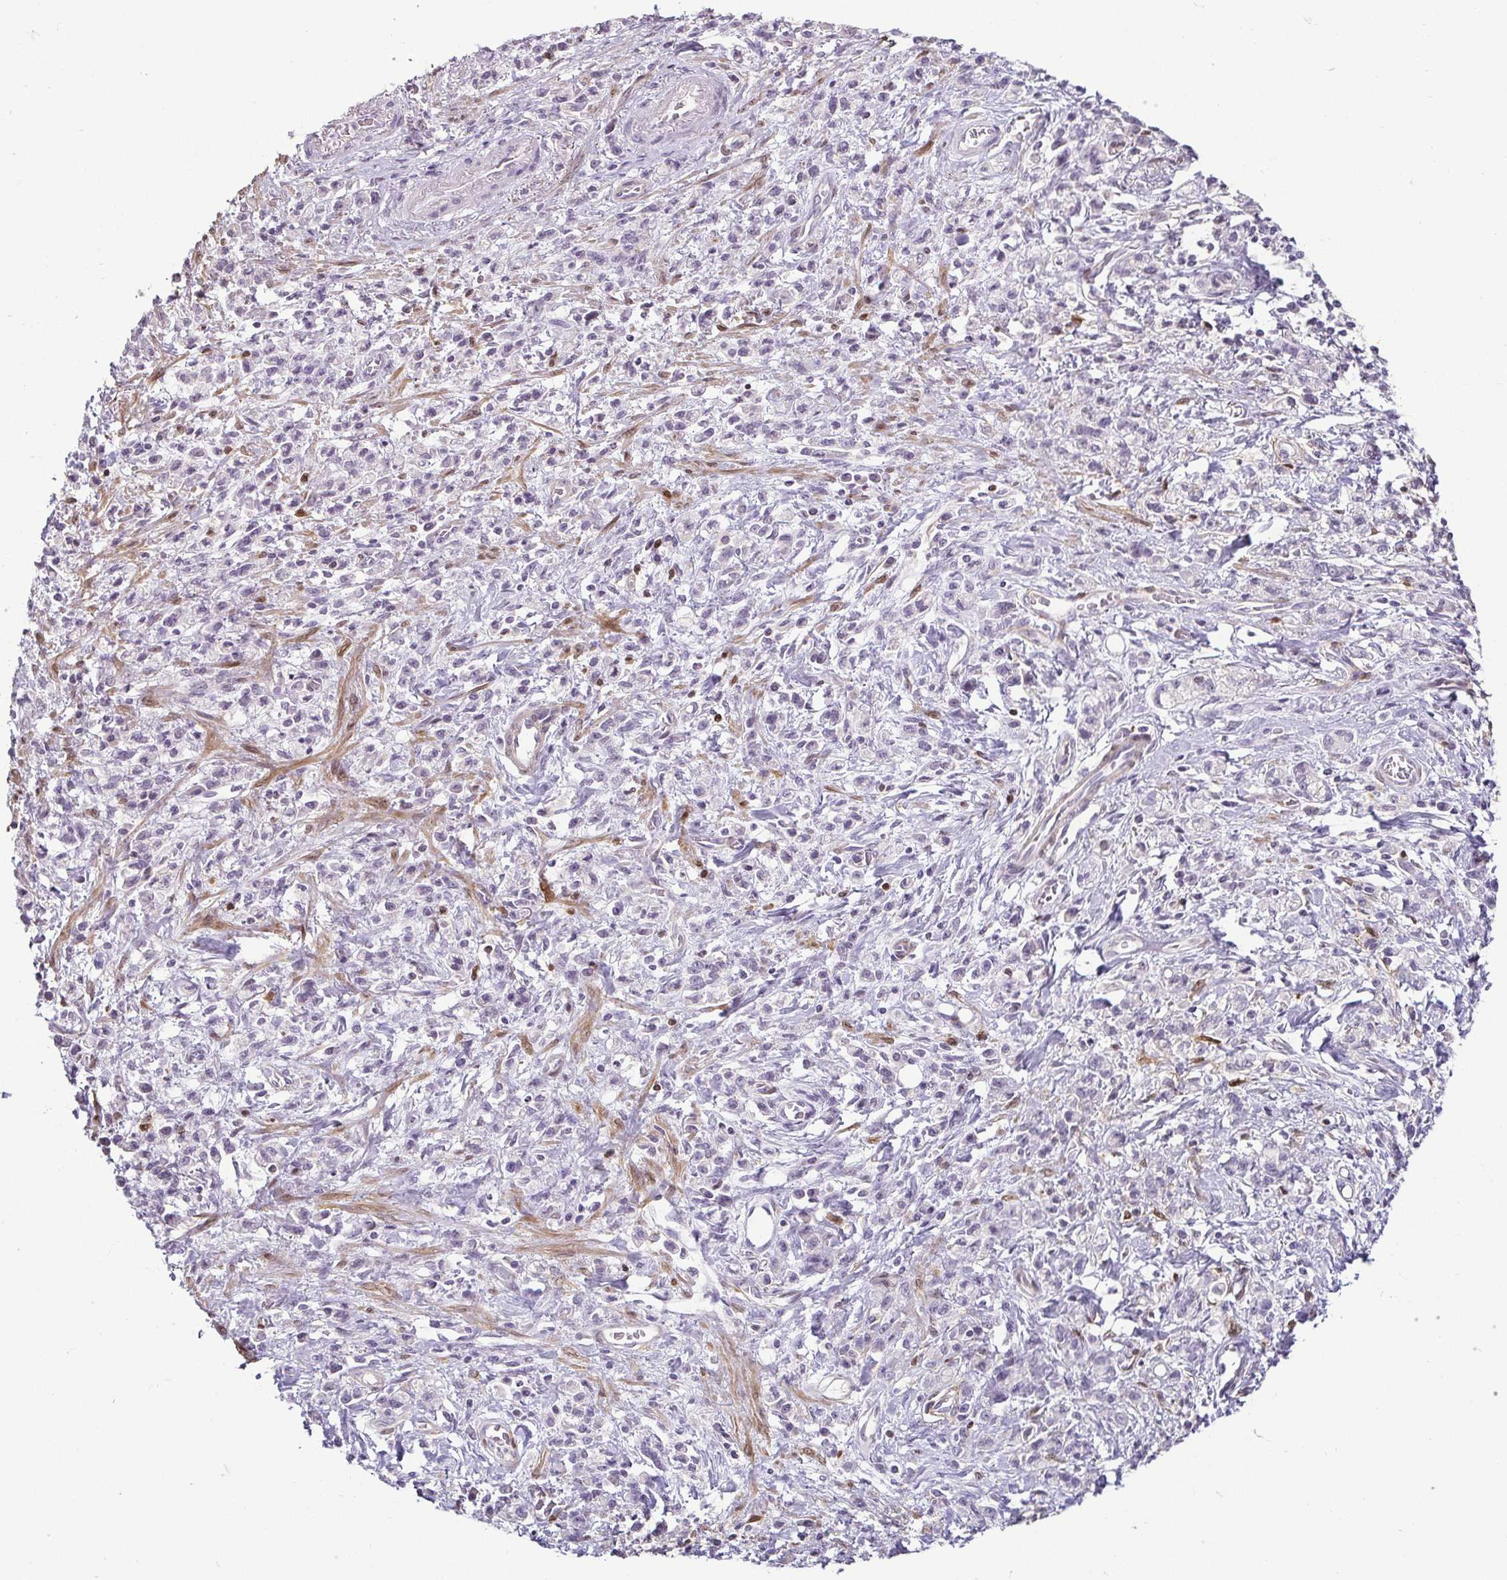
{"staining": {"intensity": "negative", "quantity": "none", "location": "none"}, "tissue": "stomach cancer", "cell_type": "Tumor cells", "image_type": "cancer", "snomed": [{"axis": "morphology", "description": "Adenocarcinoma, NOS"}, {"axis": "topography", "description": "Stomach"}], "caption": "Histopathology image shows no protein positivity in tumor cells of adenocarcinoma (stomach) tissue.", "gene": "HOPX", "patient": {"sex": "male", "age": 77}}